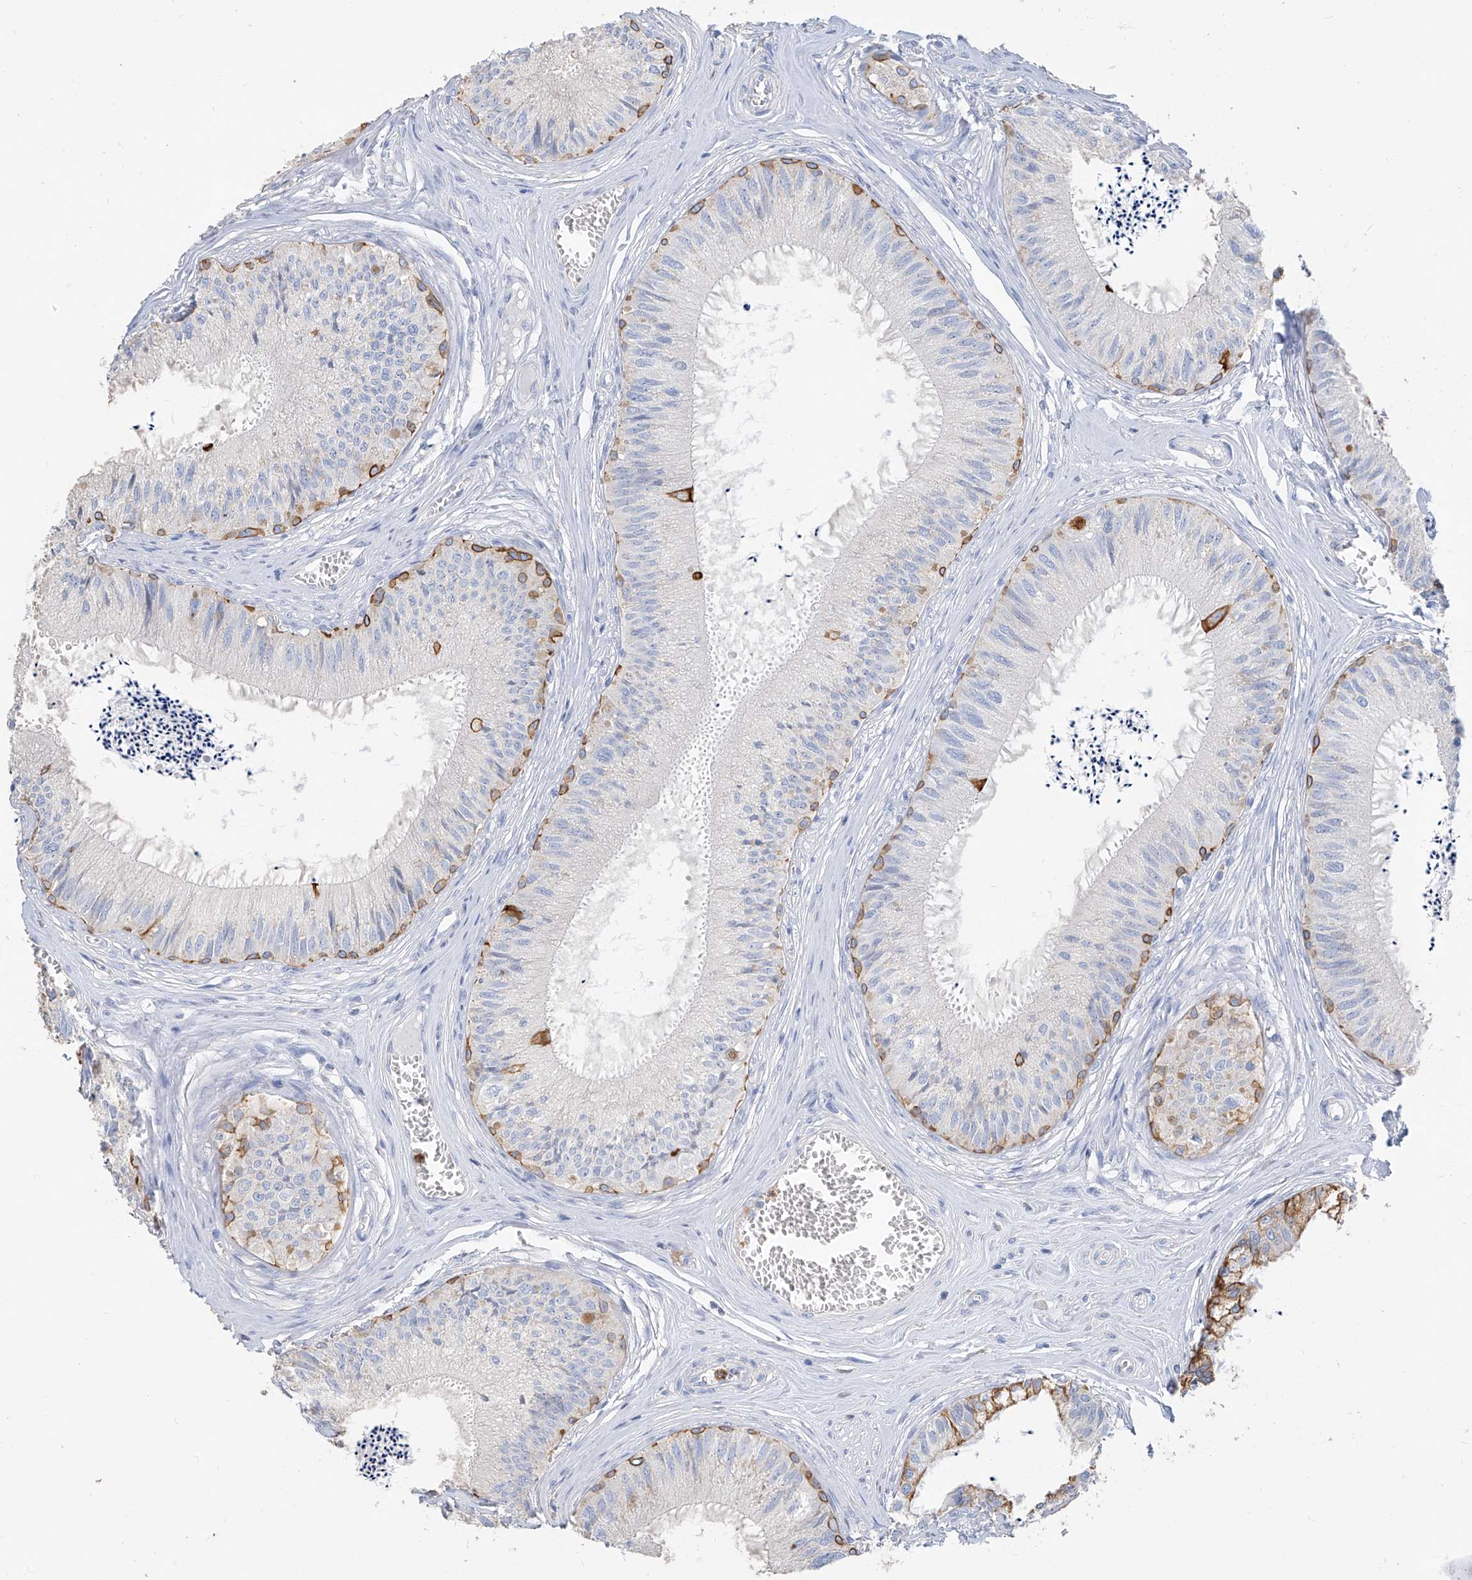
{"staining": {"intensity": "moderate", "quantity": "<25%", "location": "cytoplasmic/membranous"}, "tissue": "epididymis", "cell_type": "Glandular cells", "image_type": "normal", "snomed": [{"axis": "morphology", "description": "Normal tissue, NOS"}, {"axis": "topography", "description": "Epididymis"}], "caption": "Immunohistochemistry (DAB (3,3'-diaminobenzidine)) staining of benign epididymis shows moderate cytoplasmic/membranous protein expression in approximately <25% of glandular cells. The staining was performed using DAB to visualize the protein expression in brown, while the nuclei were stained in blue with hematoxylin (Magnification: 20x).", "gene": "PAFAH1B3", "patient": {"sex": "male", "age": 79}}